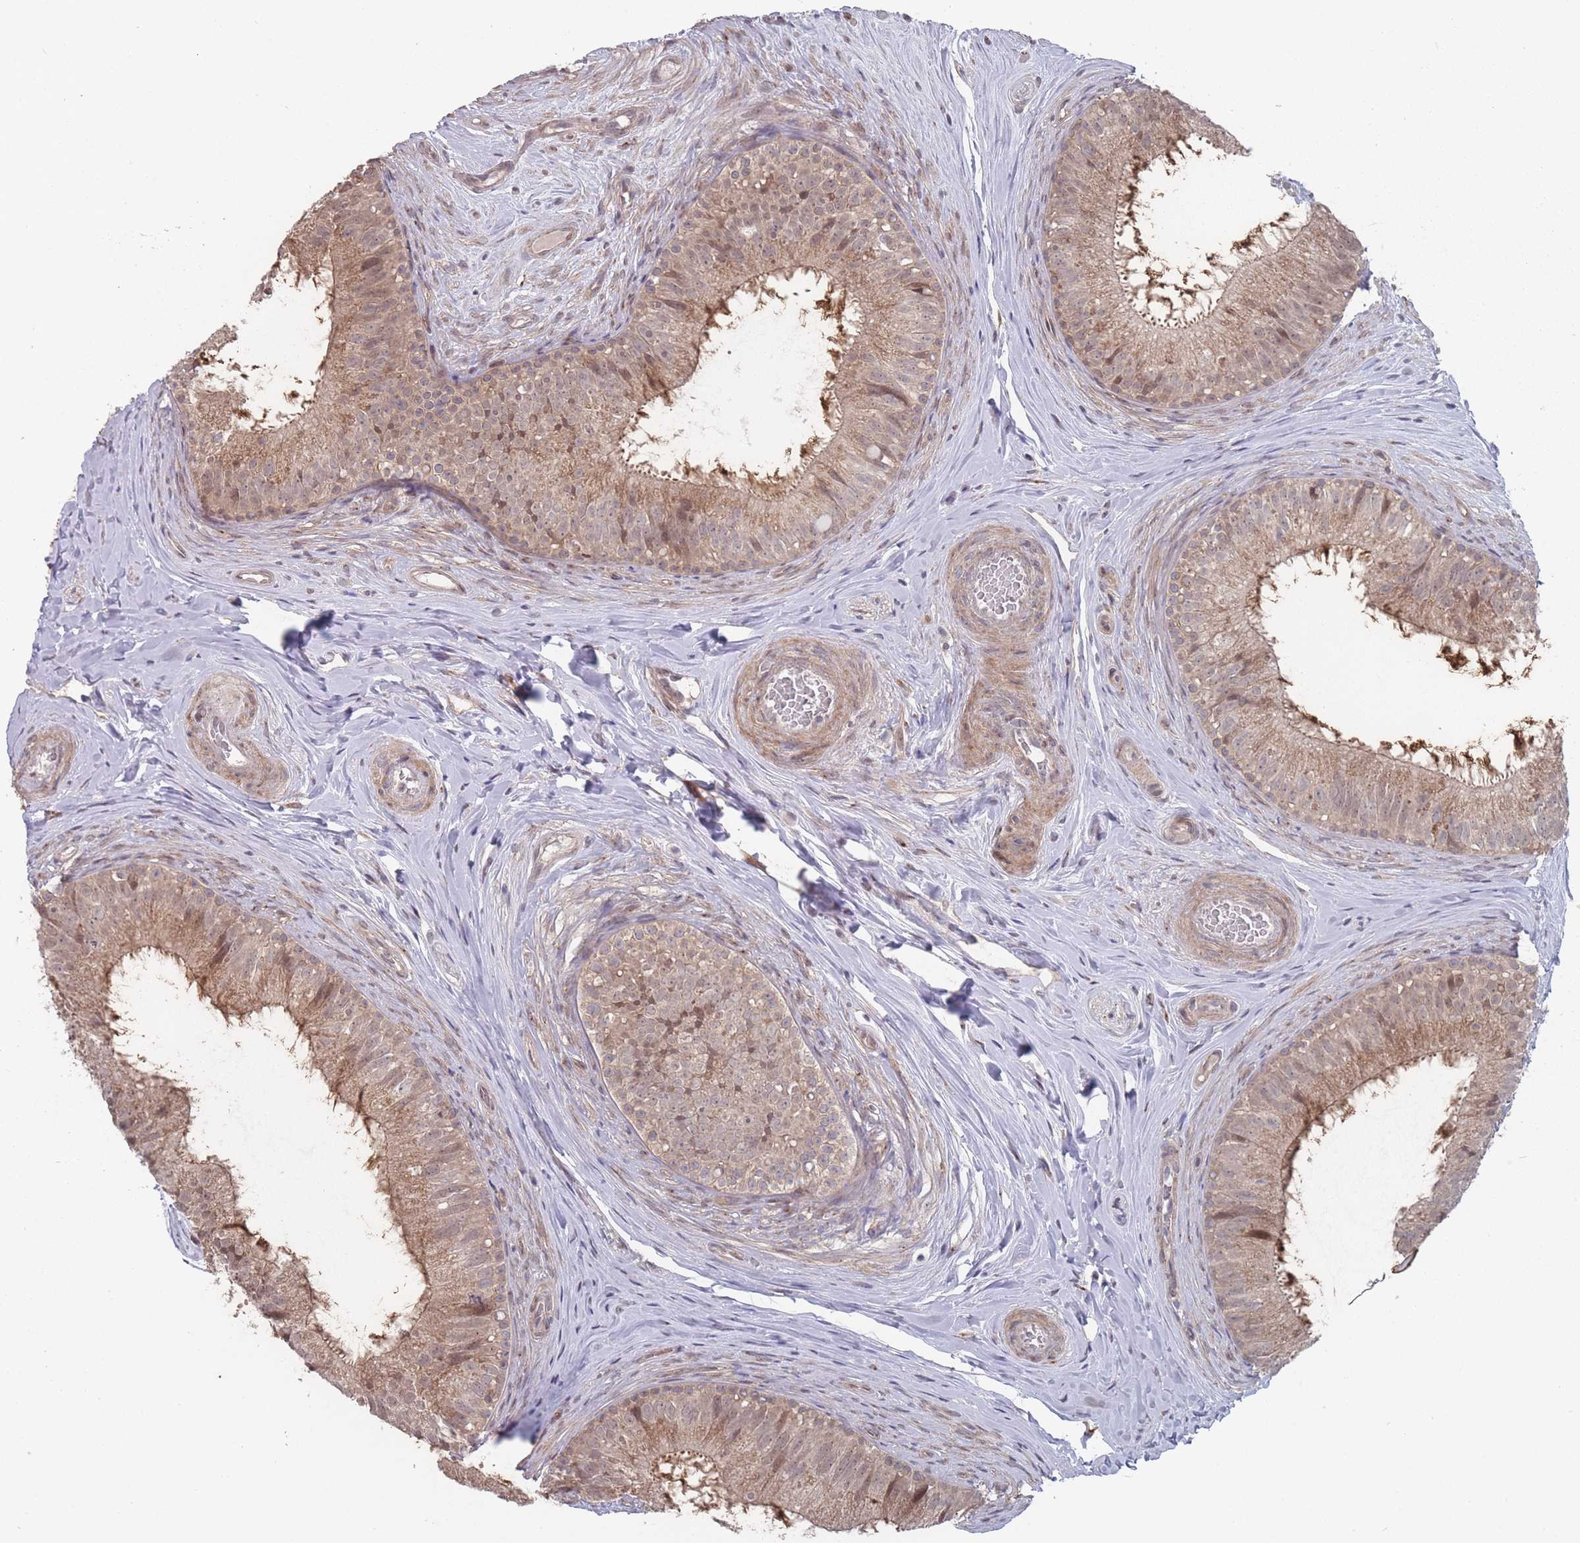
{"staining": {"intensity": "moderate", "quantity": ">75%", "location": "nuclear"}, "tissue": "epididymis", "cell_type": "Glandular cells", "image_type": "normal", "snomed": [{"axis": "morphology", "description": "Normal tissue, NOS"}, {"axis": "topography", "description": "Epididymis"}], "caption": "High-magnification brightfield microscopy of unremarkable epididymis stained with DAB (3,3'-diaminobenzidine) (brown) and counterstained with hematoxylin (blue). glandular cells exhibit moderate nuclear staining is present in approximately>75% of cells. (DAB IHC, brown staining for protein, blue staining for nuclei).", "gene": "CNTRL", "patient": {"sex": "male", "age": 34}}